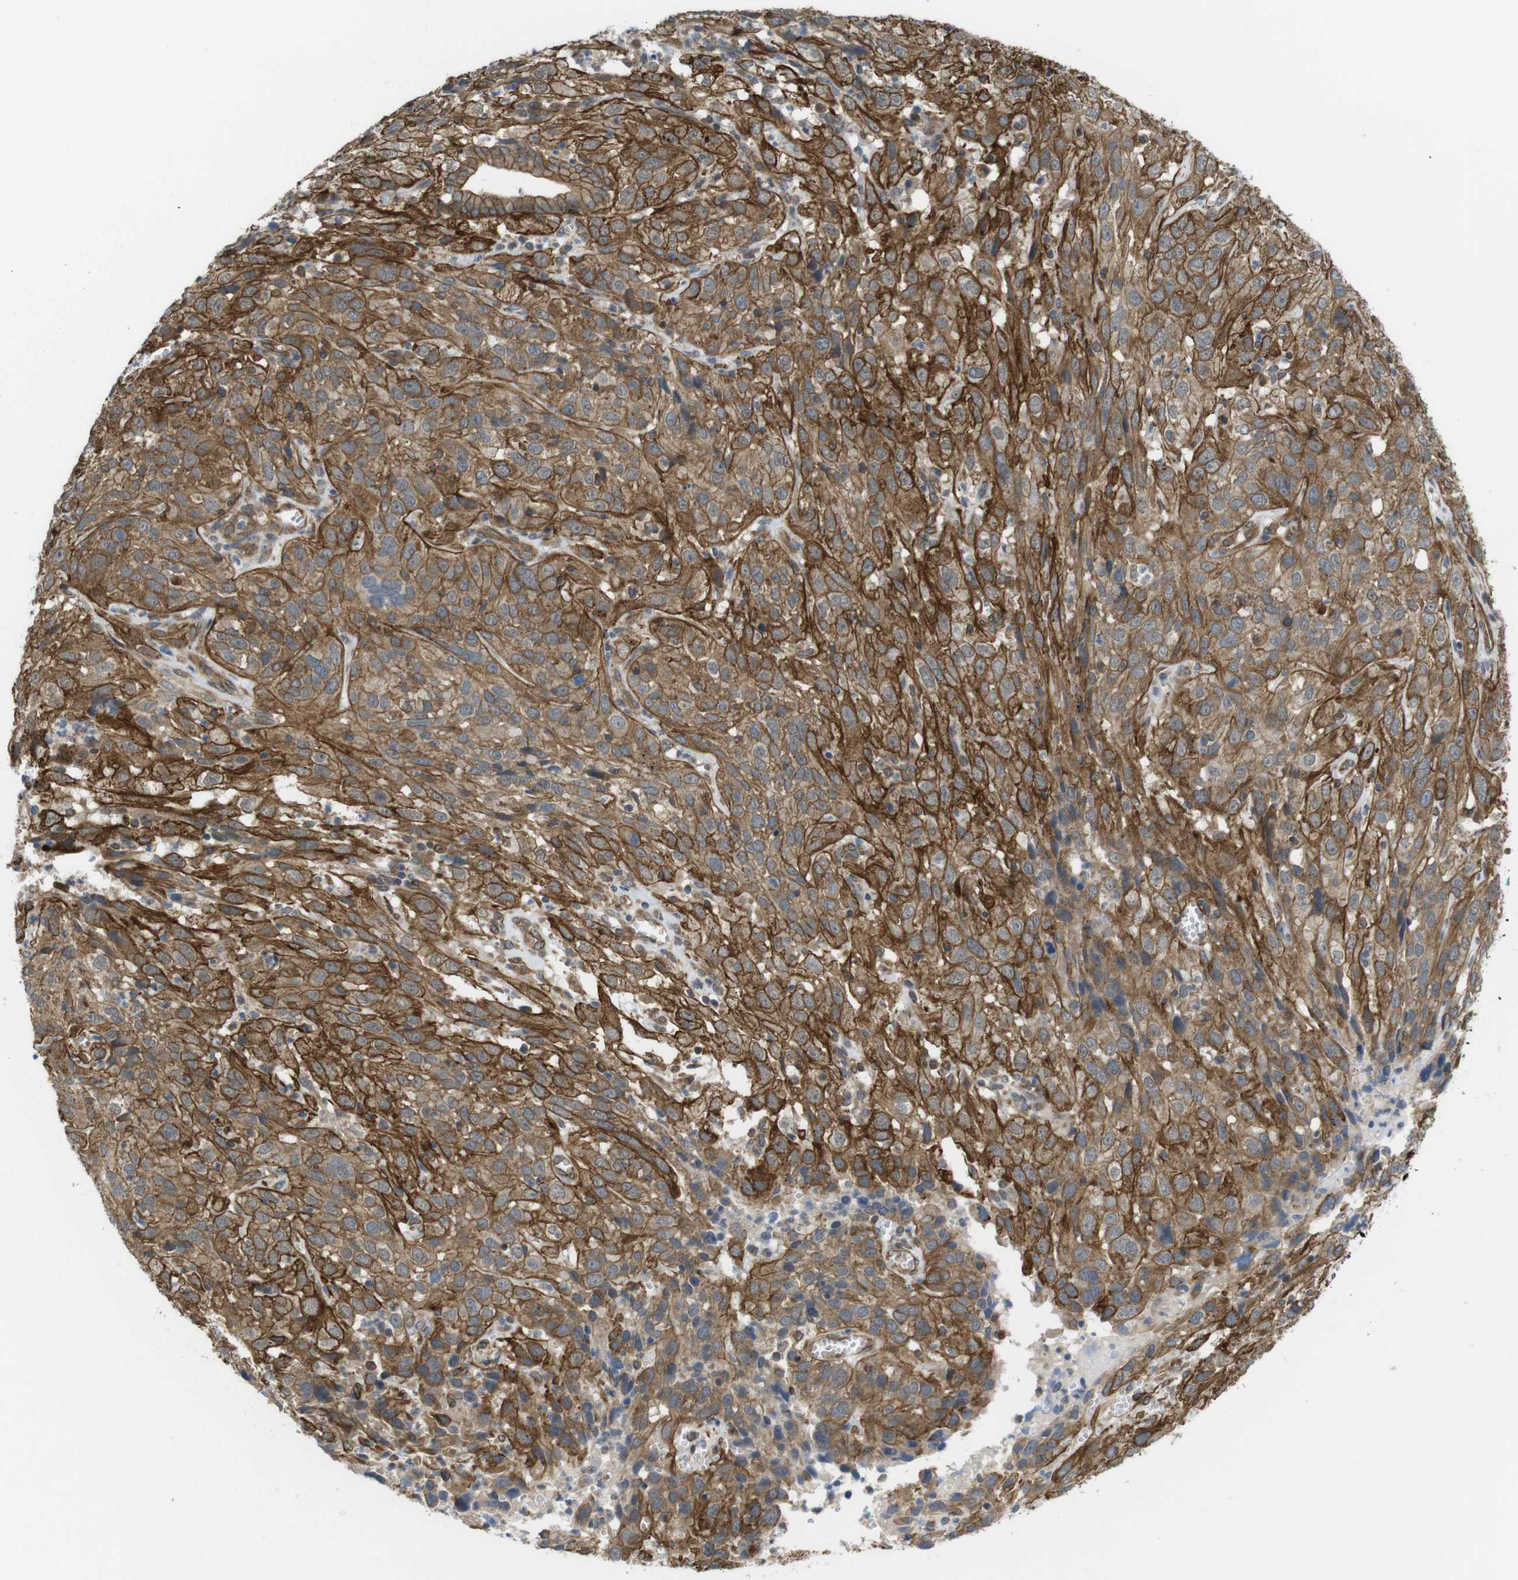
{"staining": {"intensity": "strong", "quantity": ">75%", "location": "cytoplasmic/membranous"}, "tissue": "cervical cancer", "cell_type": "Tumor cells", "image_type": "cancer", "snomed": [{"axis": "morphology", "description": "Squamous cell carcinoma, NOS"}, {"axis": "topography", "description": "Cervix"}], "caption": "There is high levels of strong cytoplasmic/membranous expression in tumor cells of cervical squamous cell carcinoma, as demonstrated by immunohistochemical staining (brown color).", "gene": "ZDHHC5", "patient": {"sex": "female", "age": 32}}